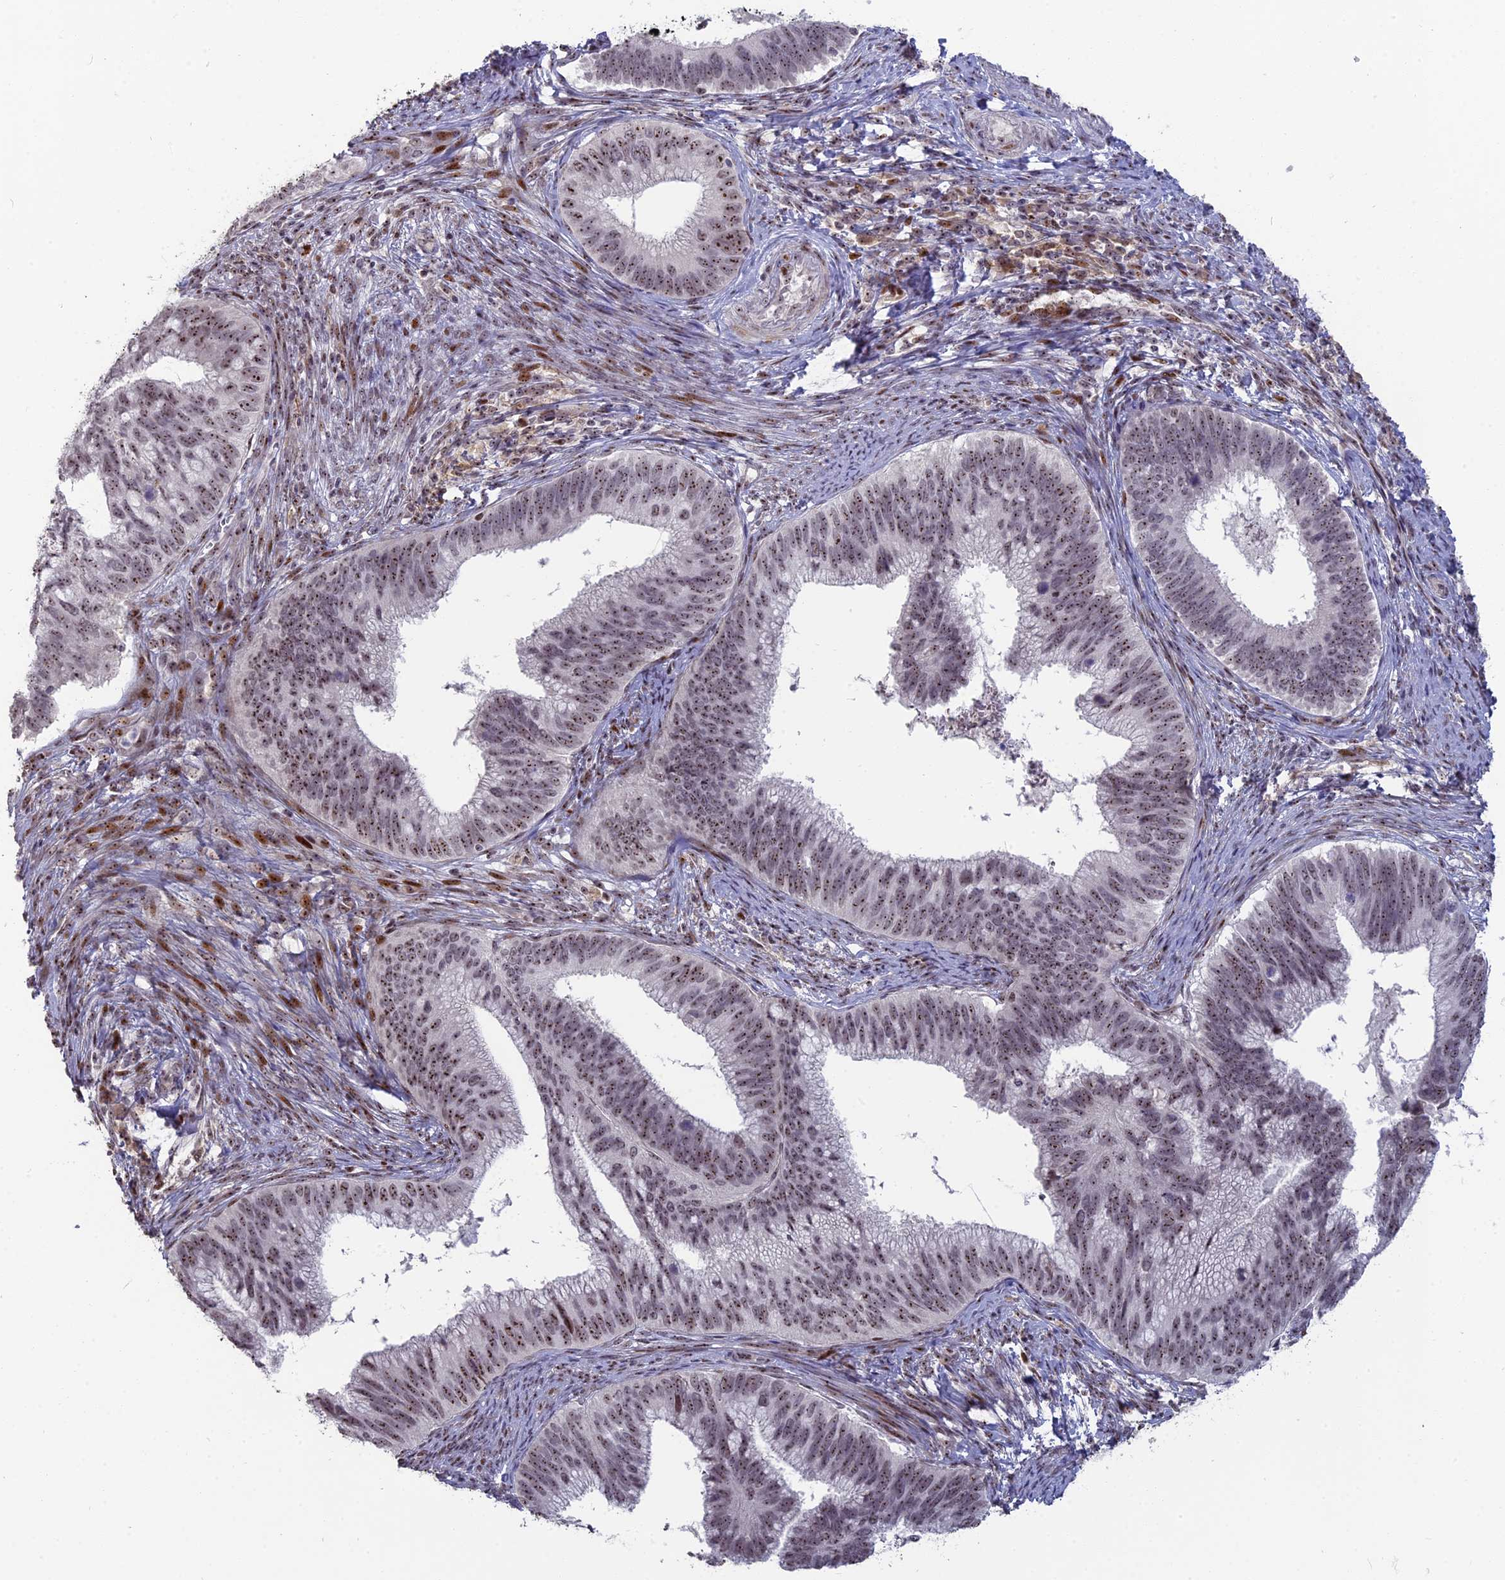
{"staining": {"intensity": "moderate", "quantity": ">75%", "location": "nuclear"}, "tissue": "cervical cancer", "cell_type": "Tumor cells", "image_type": "cancer", "snomed": [{"axis": "morphology", "description": "Adenocarcinoma, NOS"}, {"axis": "topography", "description": "Cervix"}], "caption": "Brown immunohistochemical staining in human cervical cancer (adenocarcinoma) displays moderate nuclear staining in about >75% of tumor cells.", "gene": "FAM131A", "patient": {"sex": "female", "age": 42}}